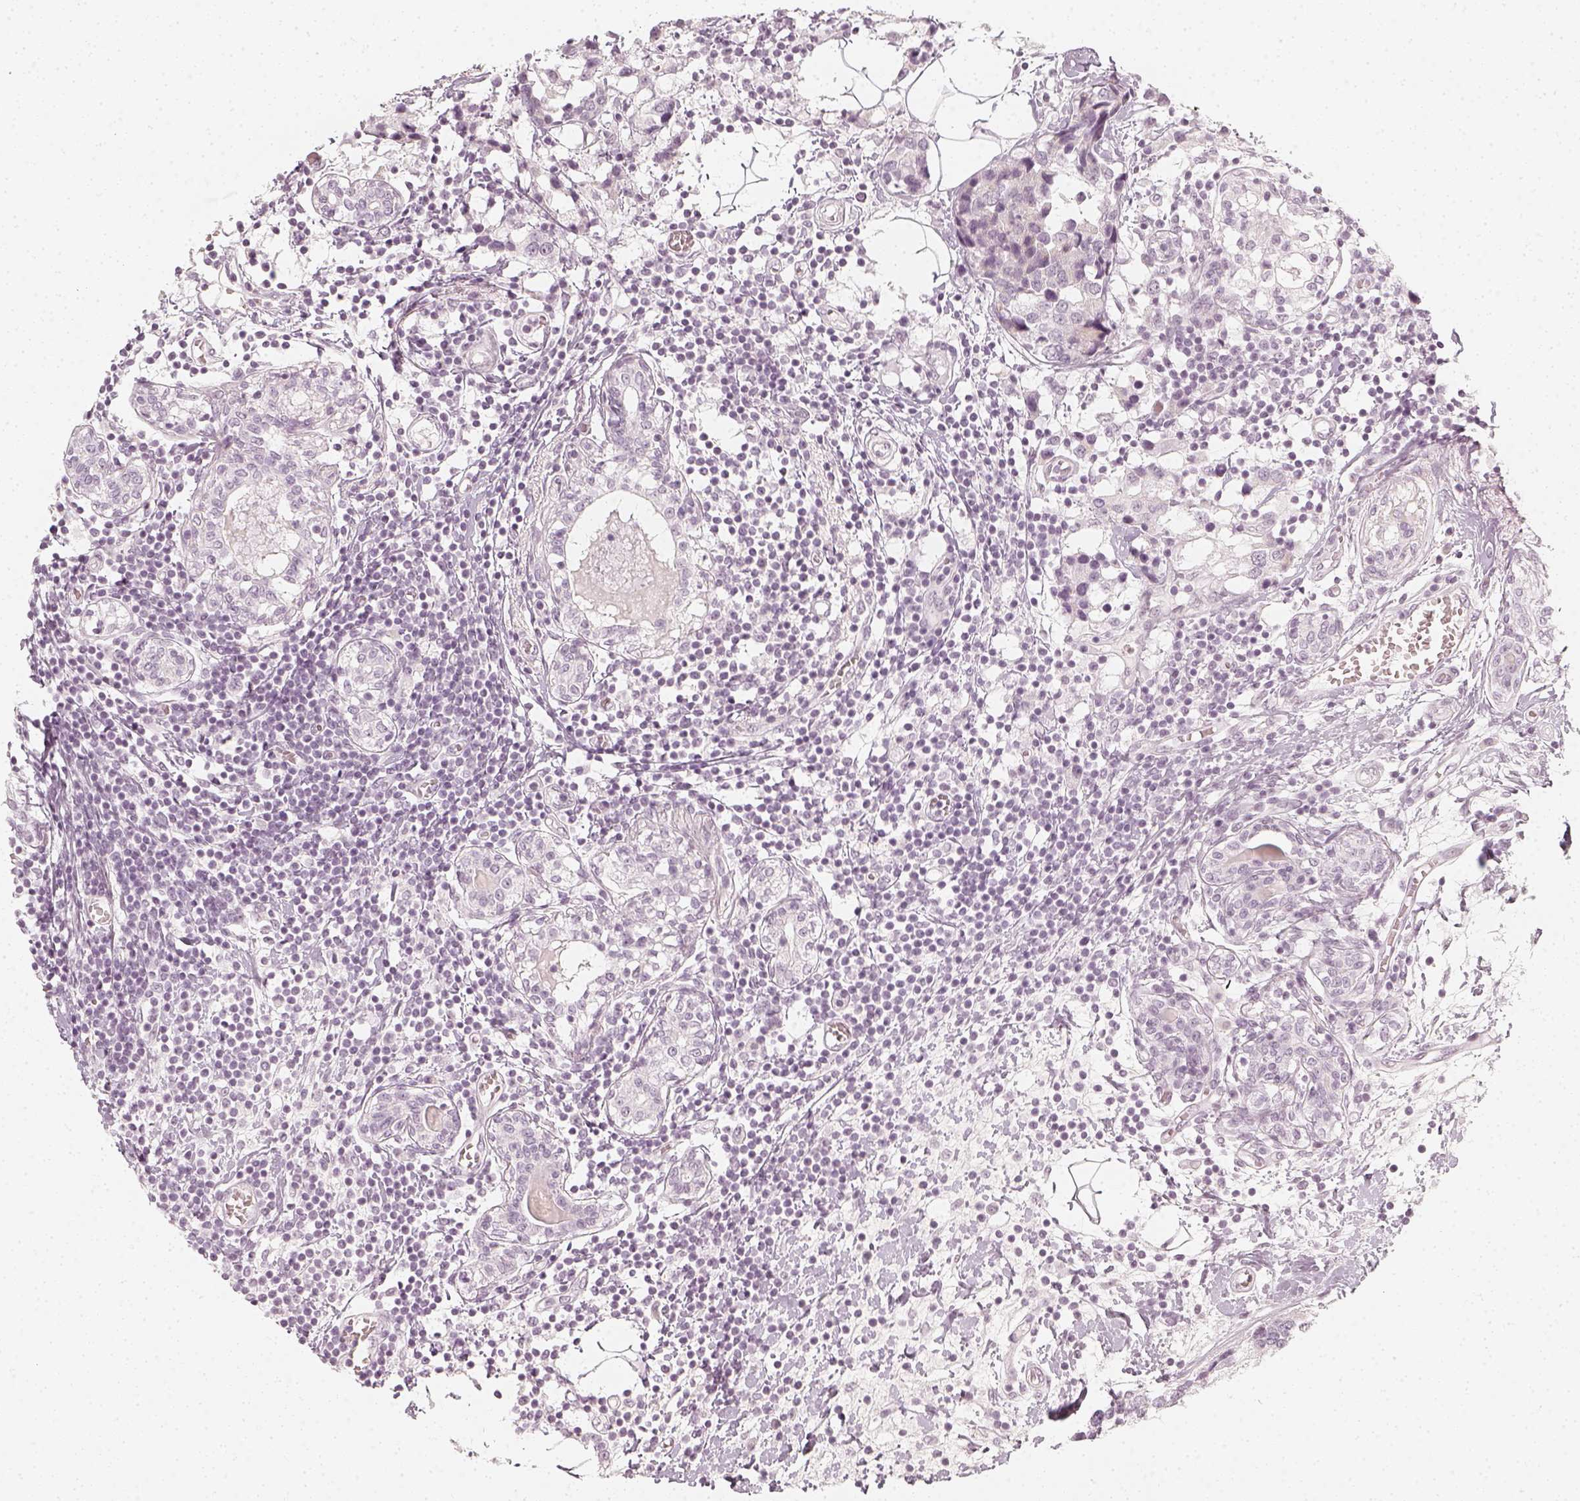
{"staining": {"intensity": "negative", "quantity": "none", "location": "none"}, "tissue": "breast cancer", "cell_type": "Tumor cells", "image_type": "cancer", "snomed": [{"axis": "morphology", "description": "Lobular carcinoma"}, {"axis": "topography", "description": "Breast"}], "caption": "The micrograph reveals no significant positivity in tumor cells of breast cancer (lobular carcinoma).", "gene": "KRTAP2-1", "patient": {"sex": "female", "age": 59}}